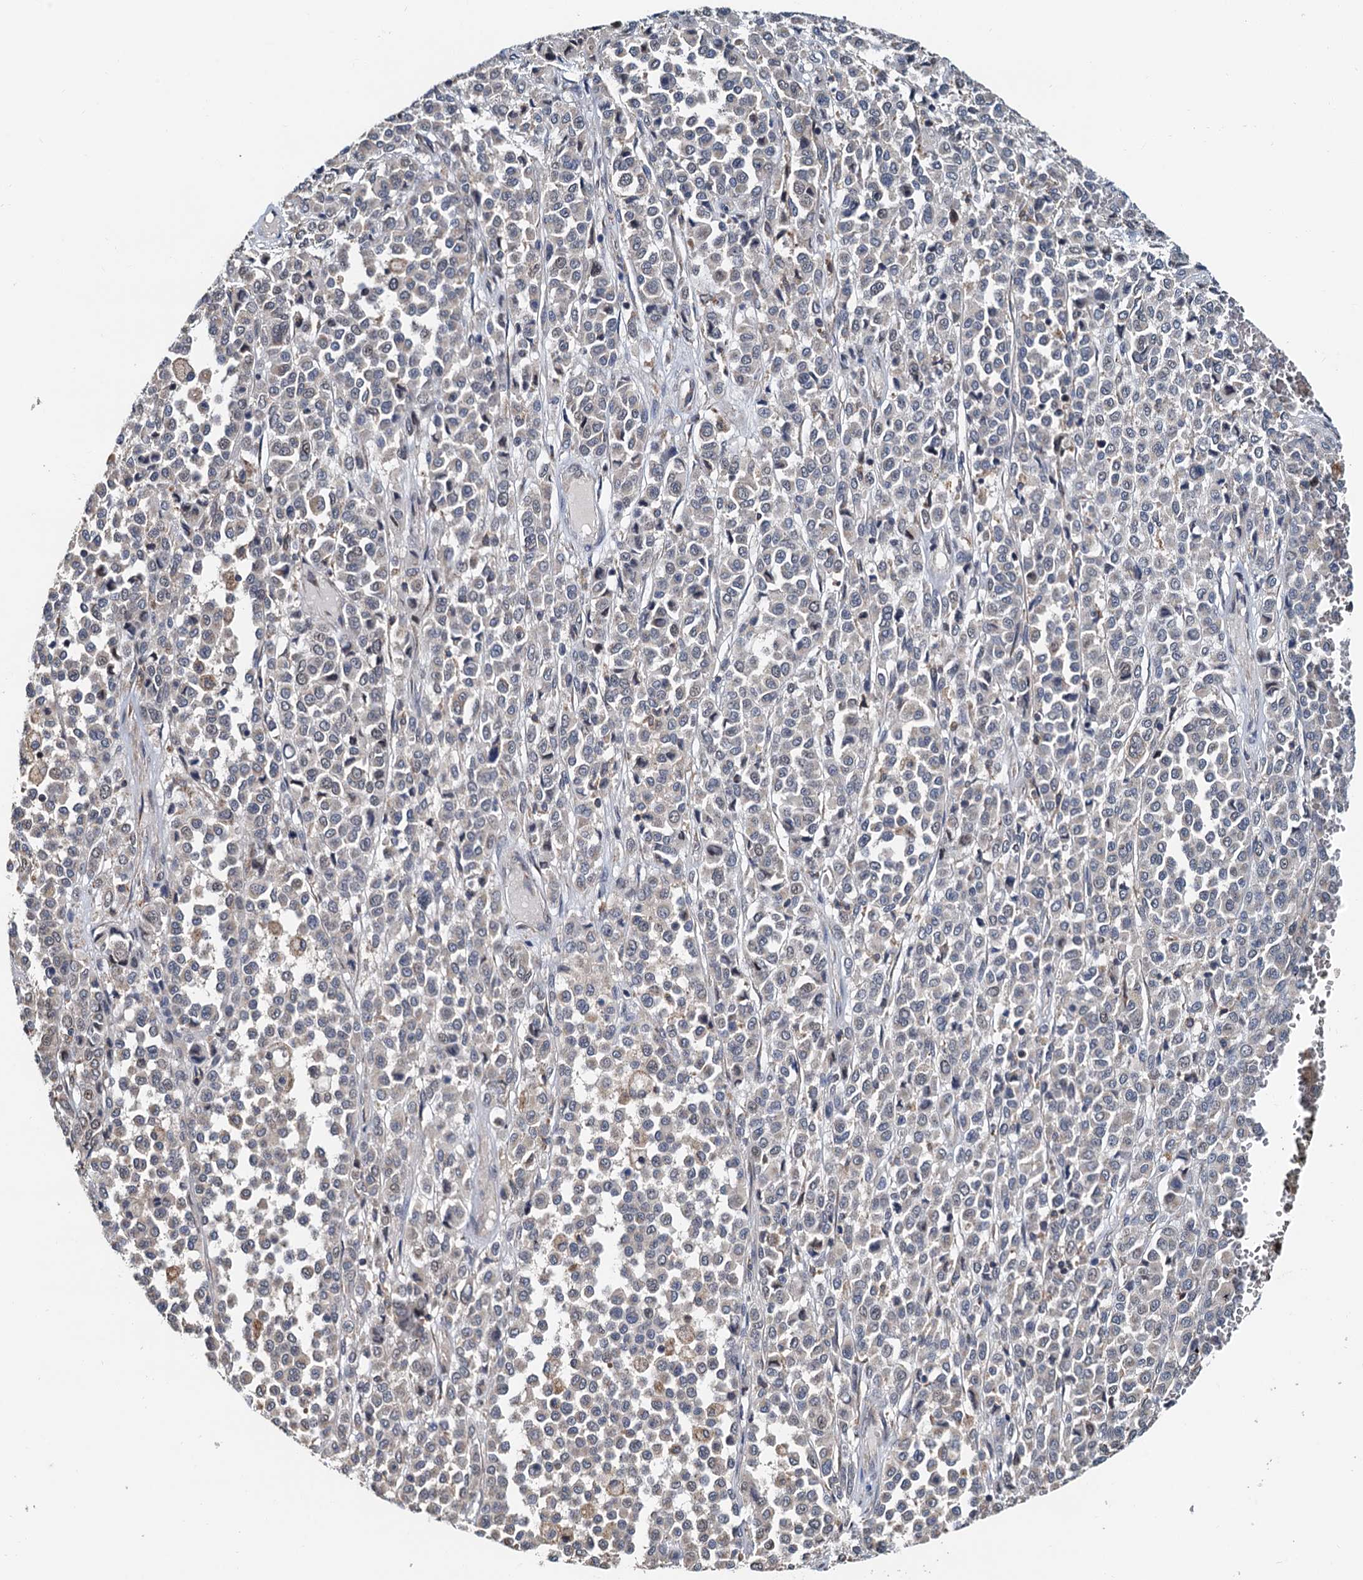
{"staining": {"intensity": "negative", "quantity": "none", "location": "none"}, "tissue": "melanoma", "cell_type": "Tumor cells", "image_type": "cancer", "snomed": [{"axis": "morphology", "description": "Malignant melanoma, Metastatic site"}, {"axis": "topography", "description": "Pancreas"}], "caption": "High power microscopy micrograph of an IHC image of malignant melanoma (metastatic site), revealing no significant expression in tumor cells.", "gene": "MCMBP", "patient": {"sex": "female", "age": 30}}